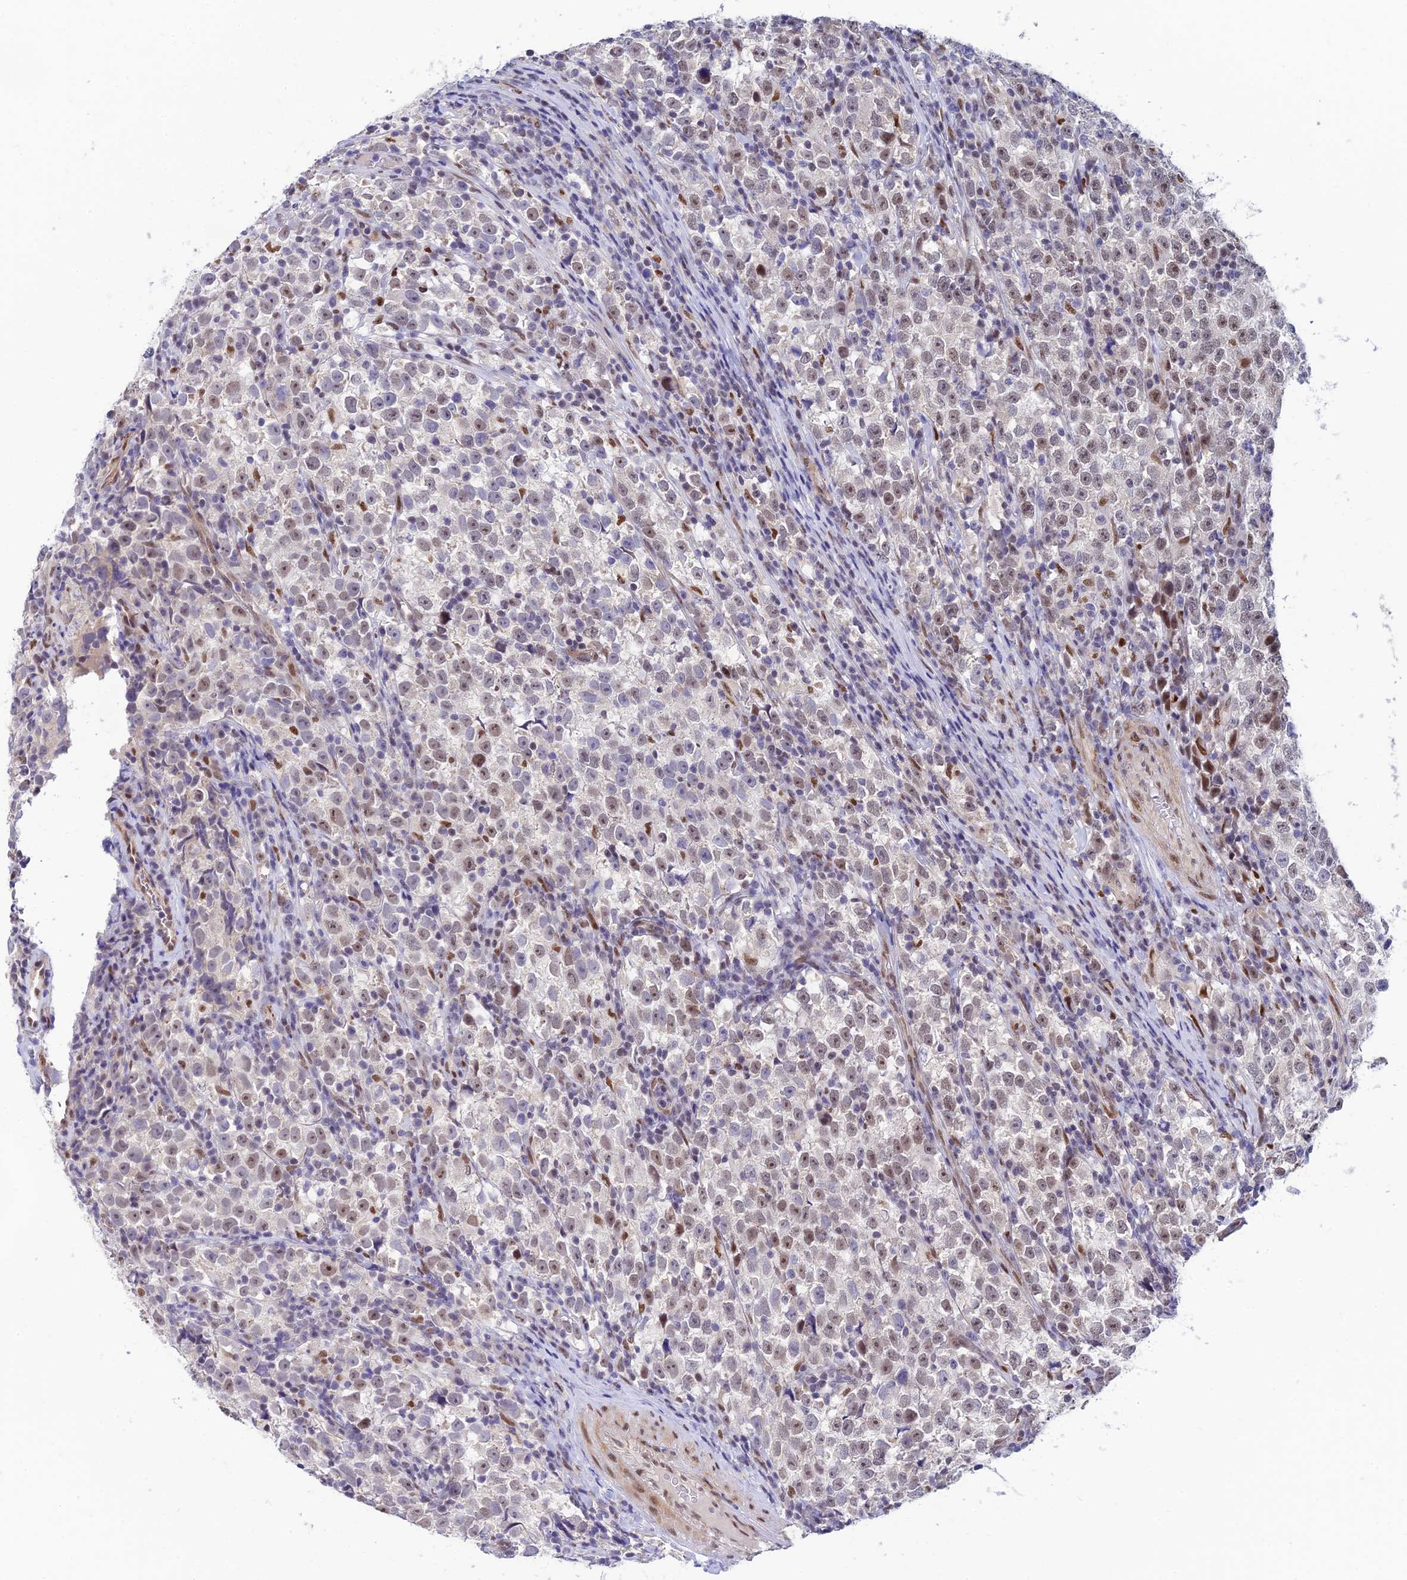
{"staining": {"intensity": "moderate", "quantity": "<25%", "location": "nuclear"}, "tissue": "testis cancer", "cell_type": "Tumor cells", "image_type": "cancer", "snomed": [{"axis": "morphology", "description": "Normal tissue, NOS"}, {"axis": "morphology", "description": "Seminoma, NOS"}, {"axis": "topography", "description": "Testis"}], "caption": "Immunohistochemistry staining of testis cancer (seminoma), which demonstrates low levels of moderate nuclear staining in about <25% of tumor cells indicating moderate nuclear protein expression. The staining was performed using DAB (brown) for protein detection and nuclei were counterstained in hematoxylin (blue).", "gene": "CLK4", "patient": {"sex": "male", "age": 43}}